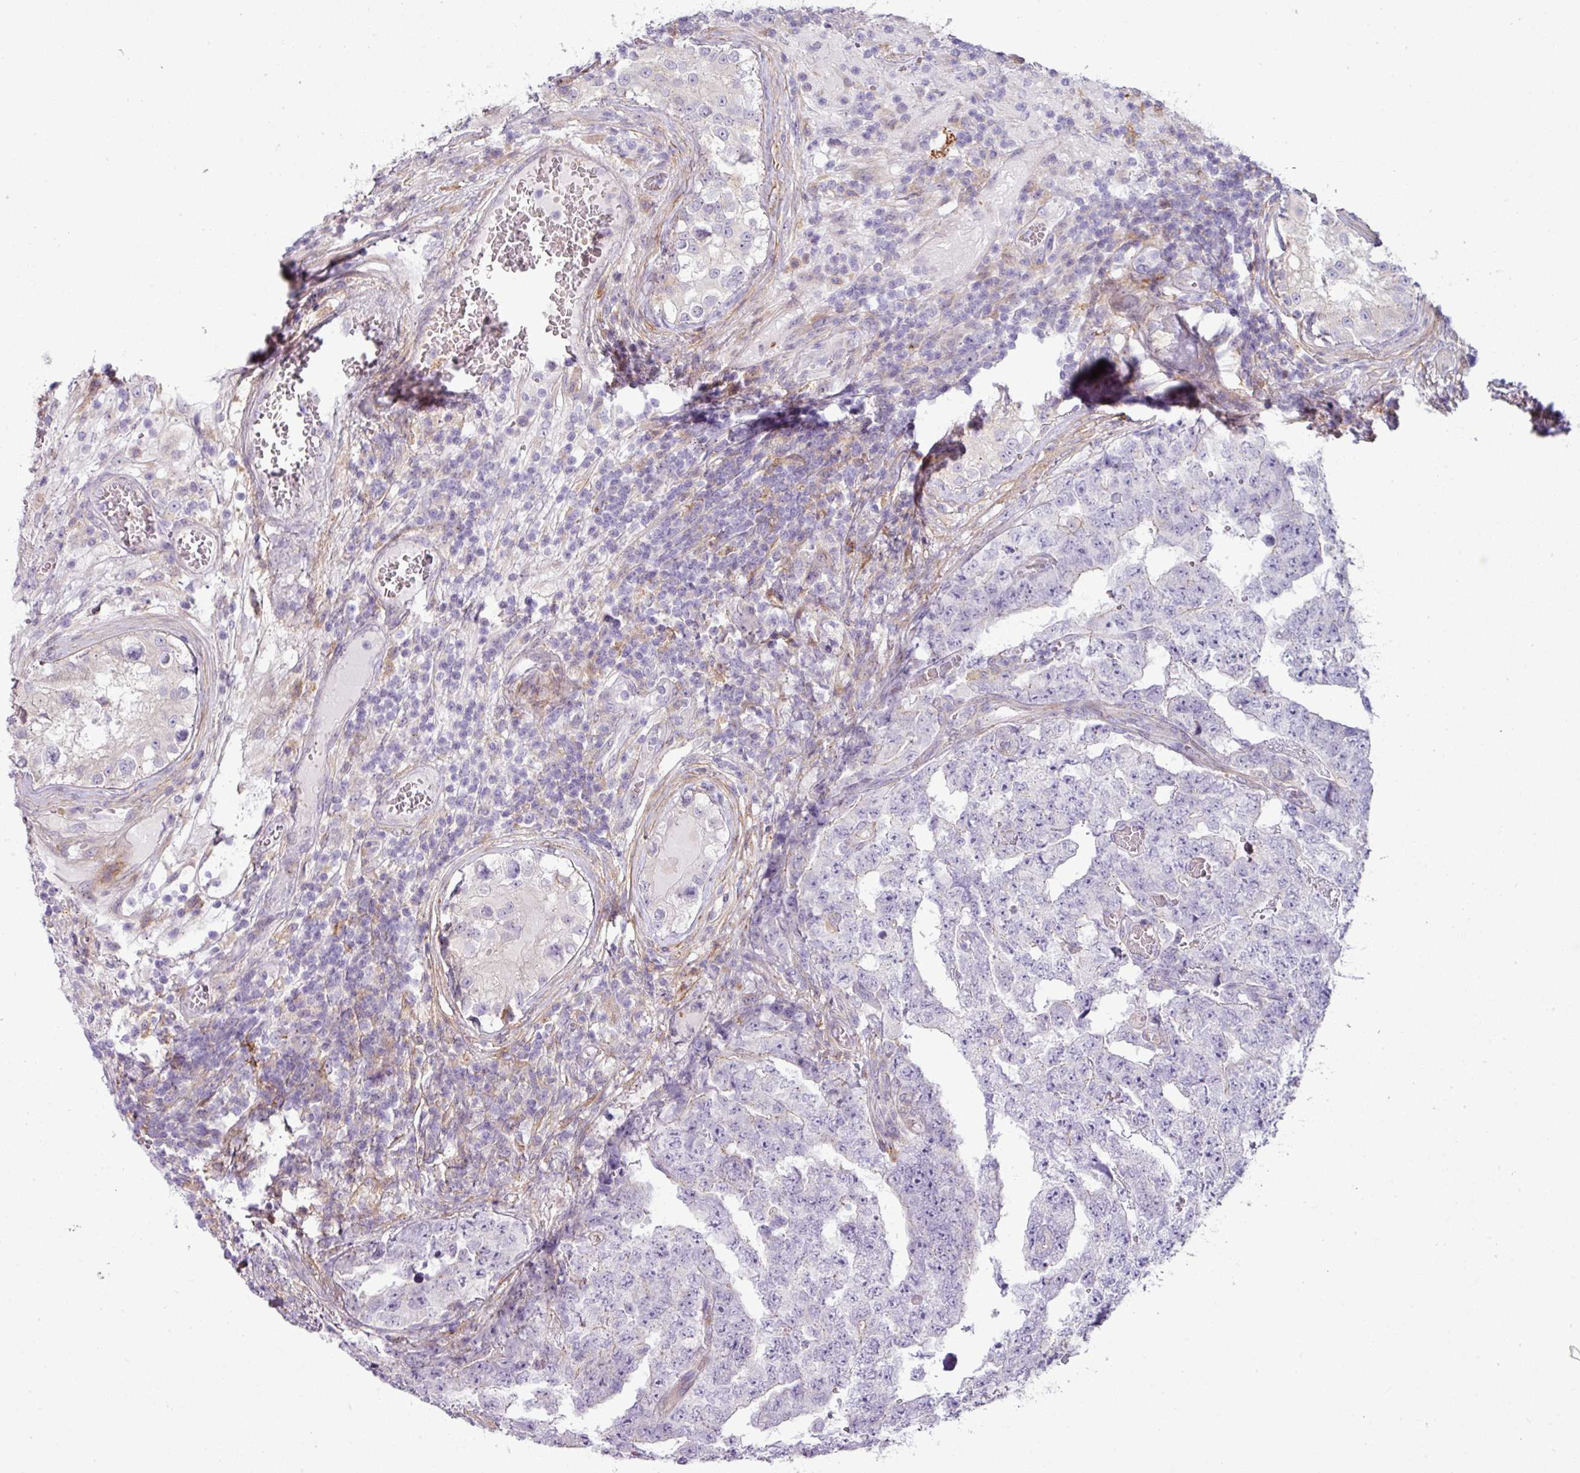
{"staining": {"intensity": "negative", "quantity": "none", "location": "none"}, "tissue": "testis cancer", "cell_type": "Tumor cells", "image_type": "cancer", "snomed": [{"axis": "morphology", "description": "Carcinoma, Embryonal, NOS"}, {"axis": "topography", "description": "Testis"}], "caption": "There is no significant expression in tumor cells of testis cancer.", "gene": "COL8A1", "patient": {"sex": "male", "age": 25}}